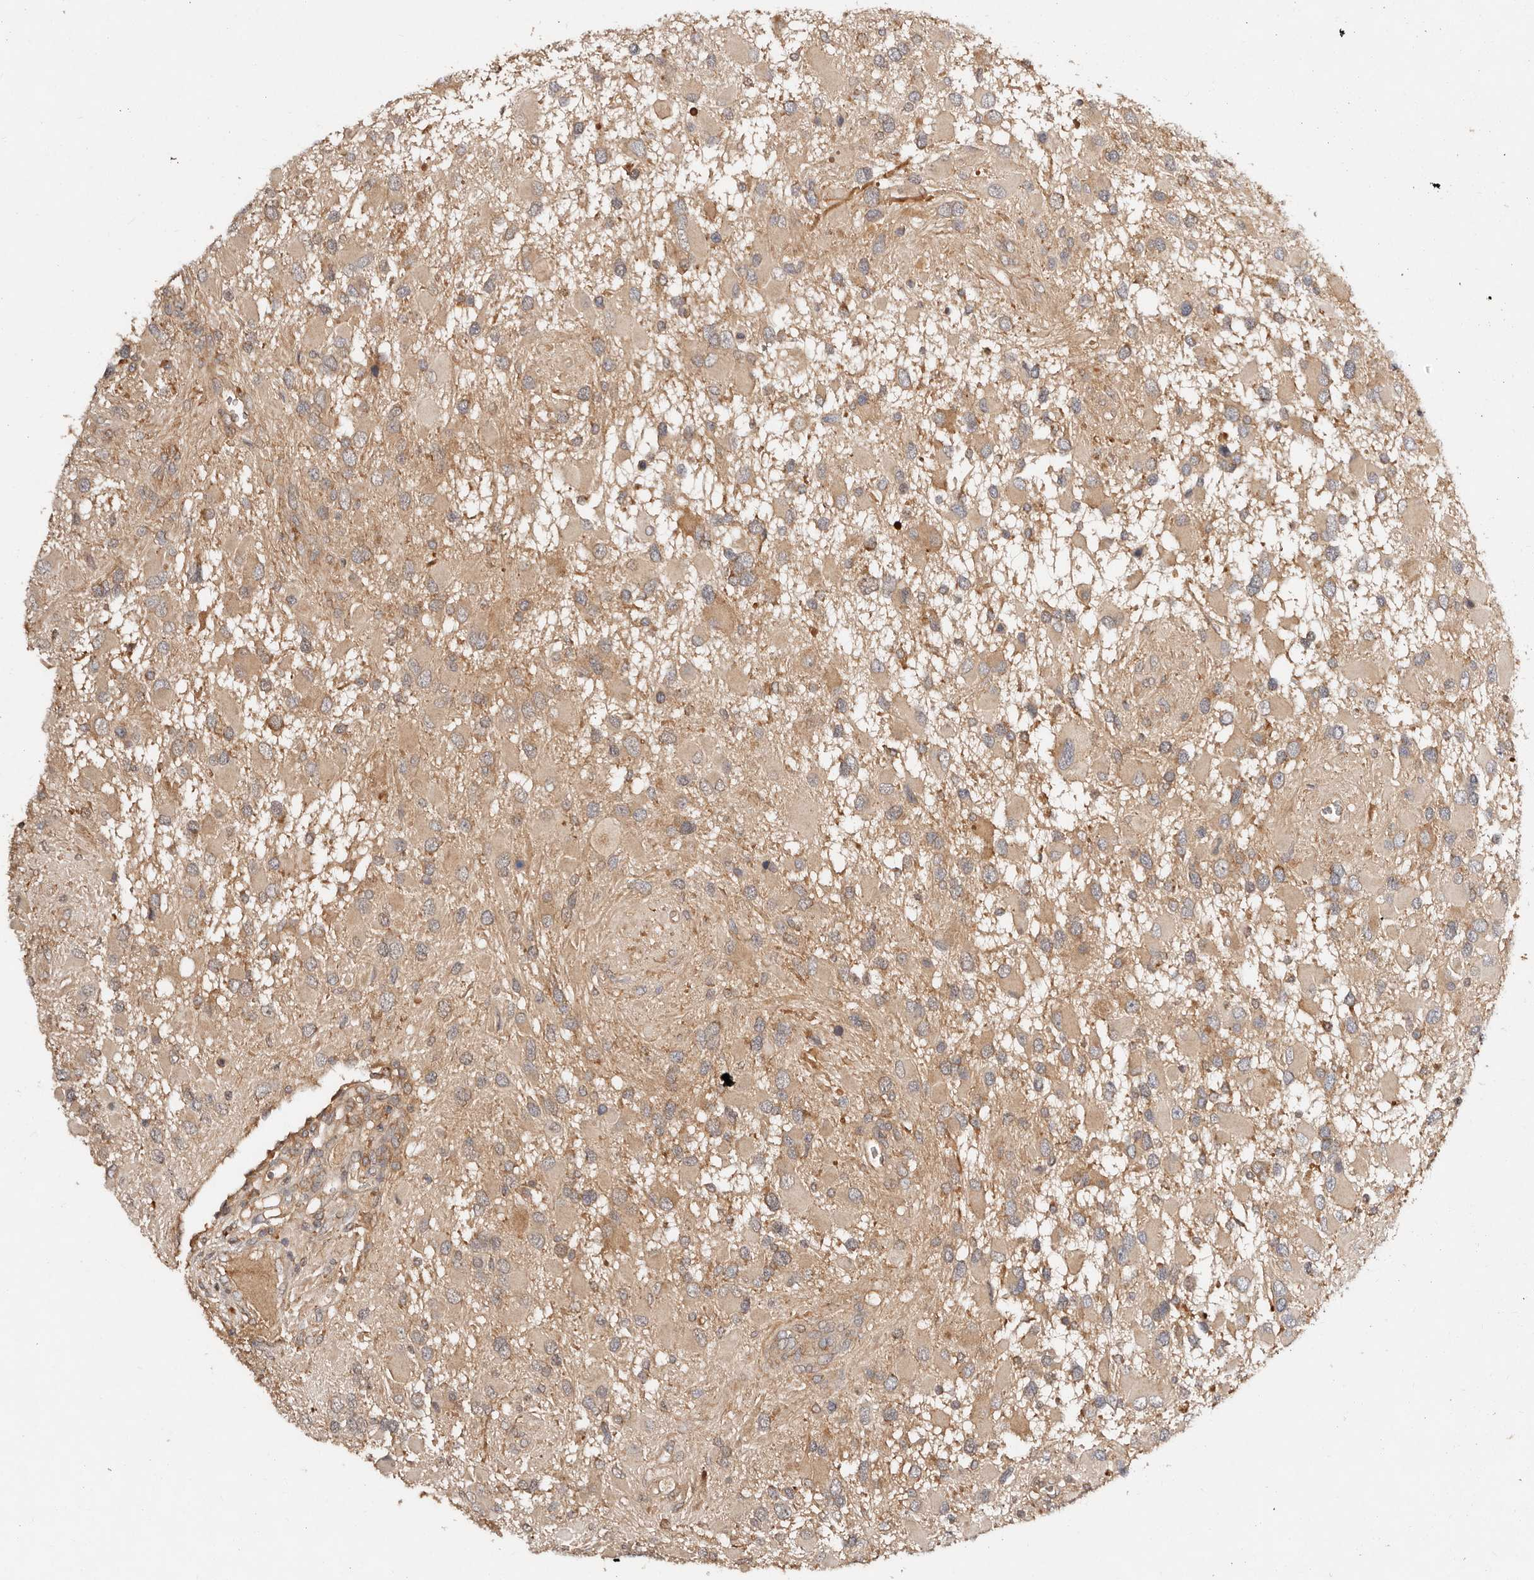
{"staining": {"intensity": "weak", "quantity": ">75%", "location": "cytoplasmic/membranous"}, "tissue": "glioma", "cell_type": "Tumor cells", "image_type": "cancer", "snomed": [{"axis": "morphology", "description": "Glioma, malignant, High grade"}, {"axis": "topography", "description": "Brain"}], "caption": "Approximately >75% of tumor cells in malignant glioma (high-grade) reveal weak cytoplasmic/membranous protein staining as visualized by brown immunohistochemical staining.", "gene": "DENND11", "patient": {"sex": "male", "age": 53}}